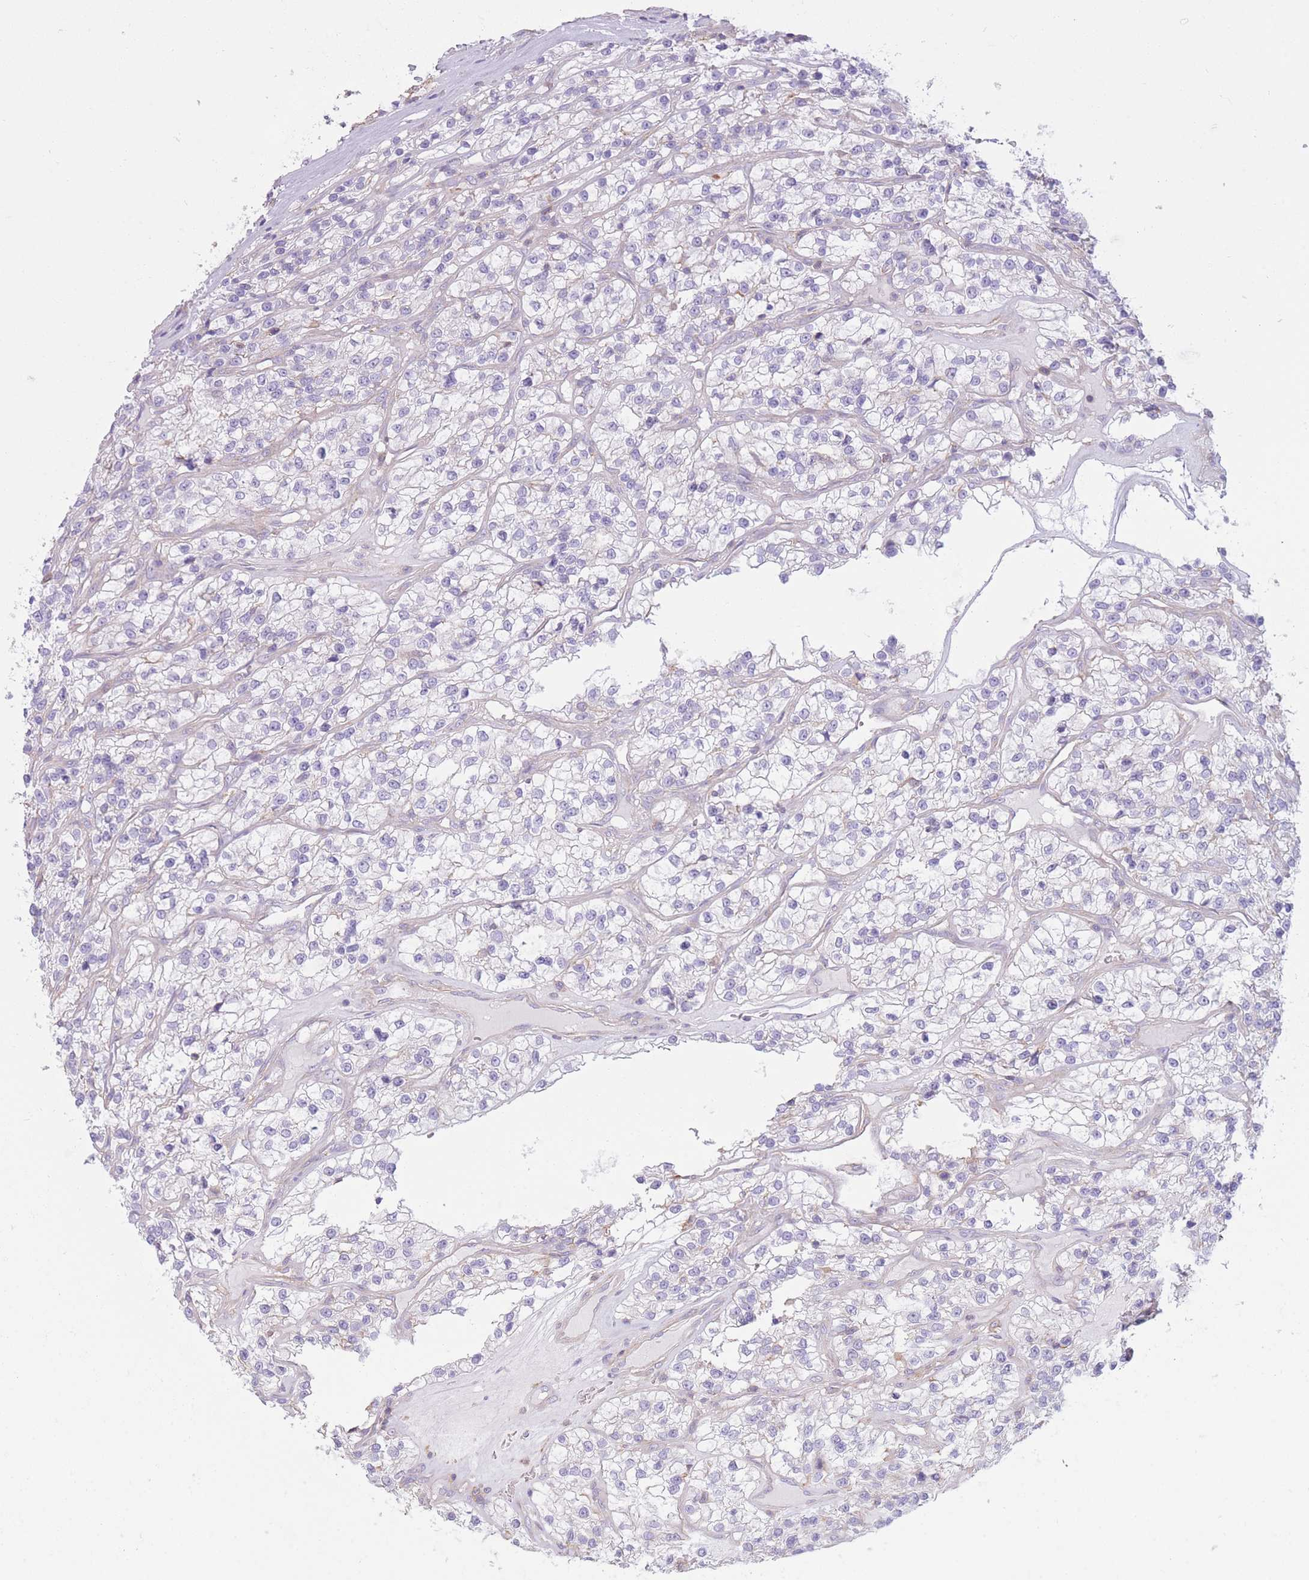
{"staining": {"intensity": "negative", "quantity": "none", "location": "none"}, "tissue": "renal cancer", "cell_type": "Tumor cells", "image_type": "cancer", "snomed": [{"axis": "morphology", "description": "Adenocarcinoma, NOS"}, {"axis": "topography", "description": "Kidney"}], "caption": "Immunohistochemistry (IHC) photomicrograph of neoplastic tissue: human renal adenocarcinoma stained with DAB shows no significant protein positivity in tumor cells.", "gene": "PDHA1", "patient": {"sex": "female", "age": 57}}